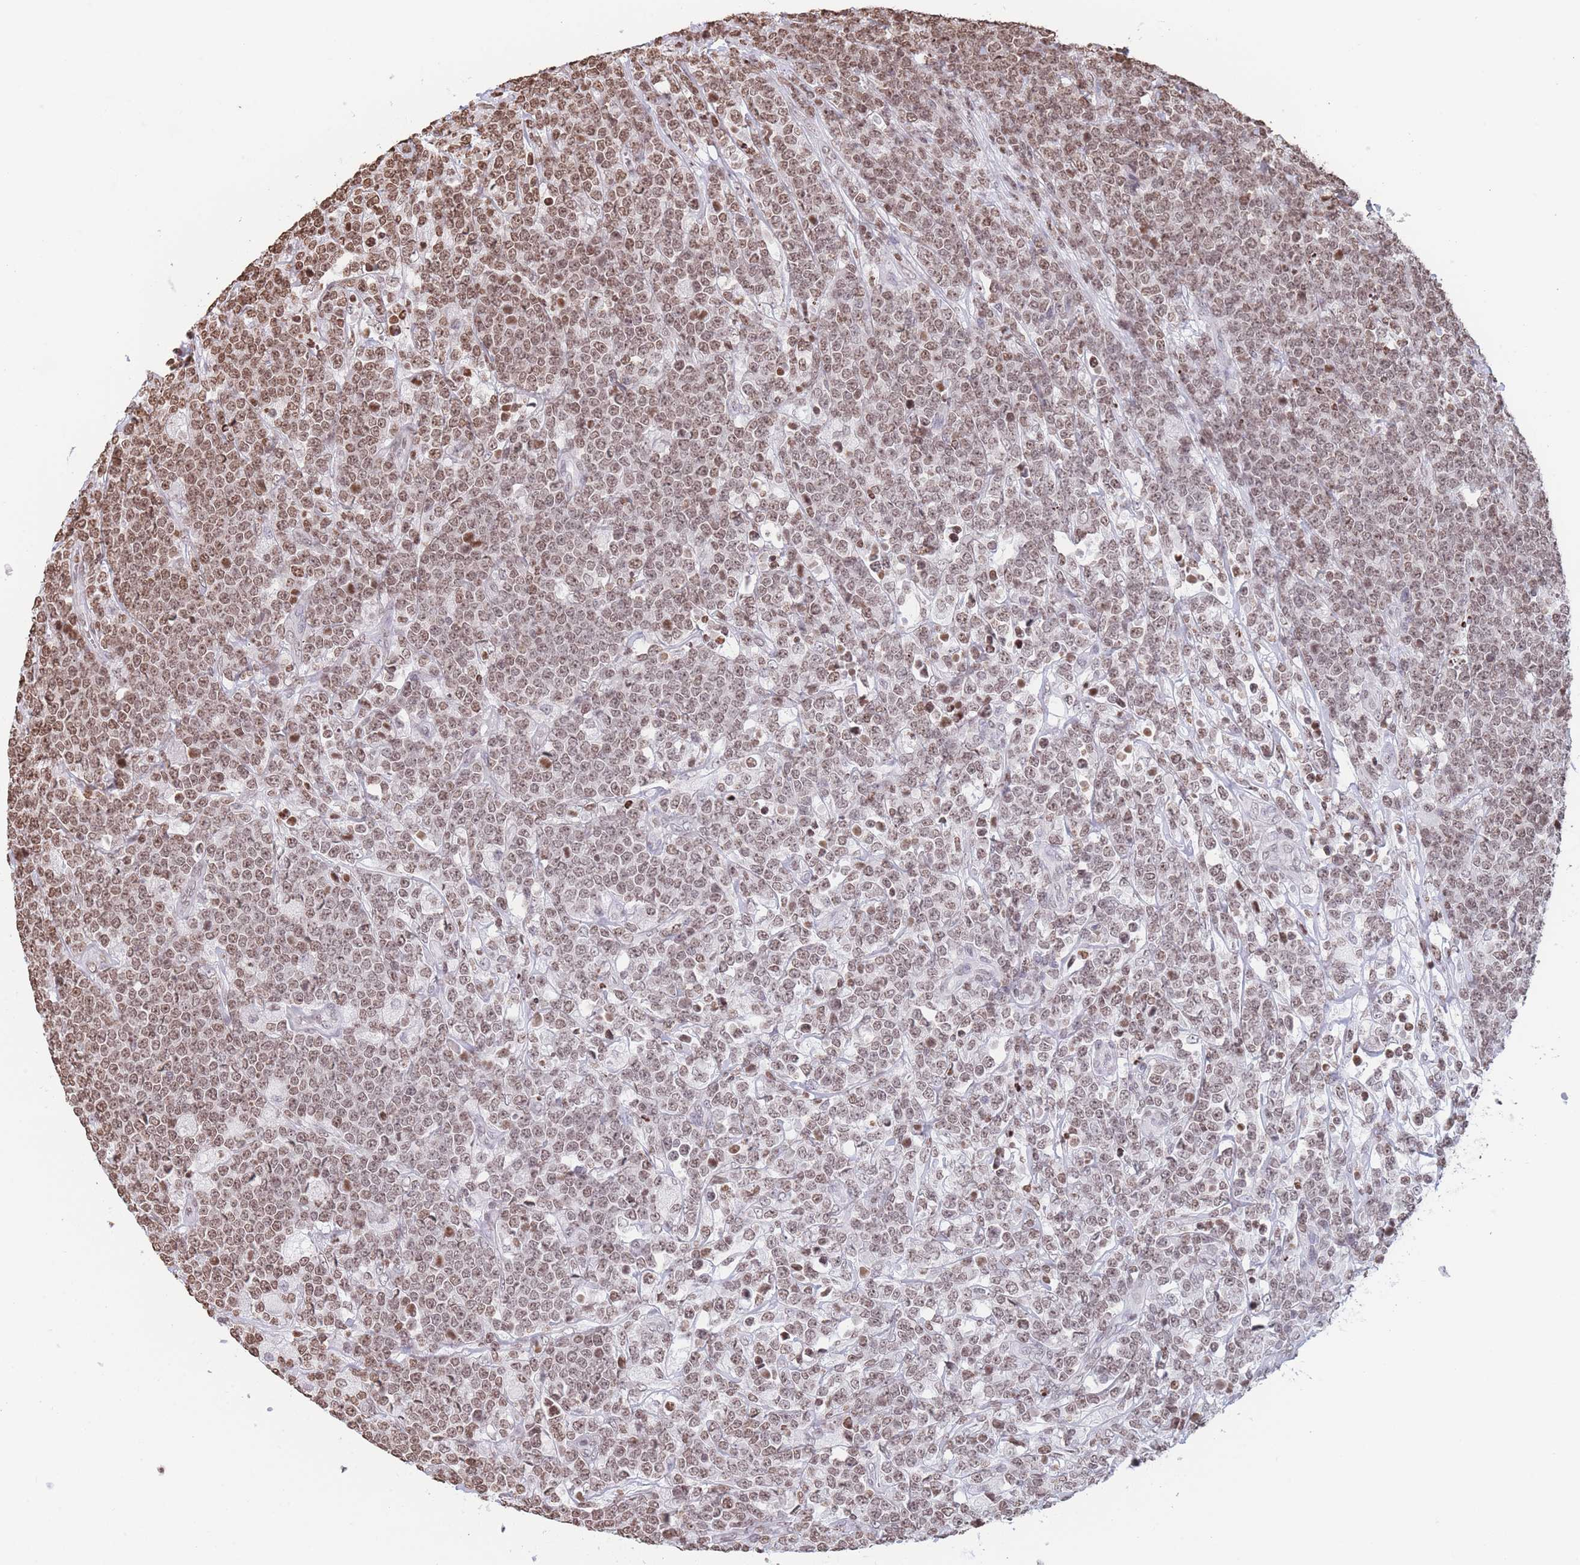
{"staining": {"intensity": "moderate", "quantity": ">75%", "location": "nuclear"}, "tissue": "lymphoma", "cell_type": "Tumor cells", "image_type": "cancer", "snomed": [{"axis": "morphology", "description": "Malignant lymphoma, non-Hodgkin's type, High grade"}, {"axis": "topography", "description": "Small intestine"}], "caption": "This histopathology image shows lymphoma stained with IHC to label a protein in brown. The nuclear of tumor cells show moderate positivity for the protein. Nuclei are counter-stained blue.", "gene": "H2BC11", "patient": {"sex": "male", "age": 8}}